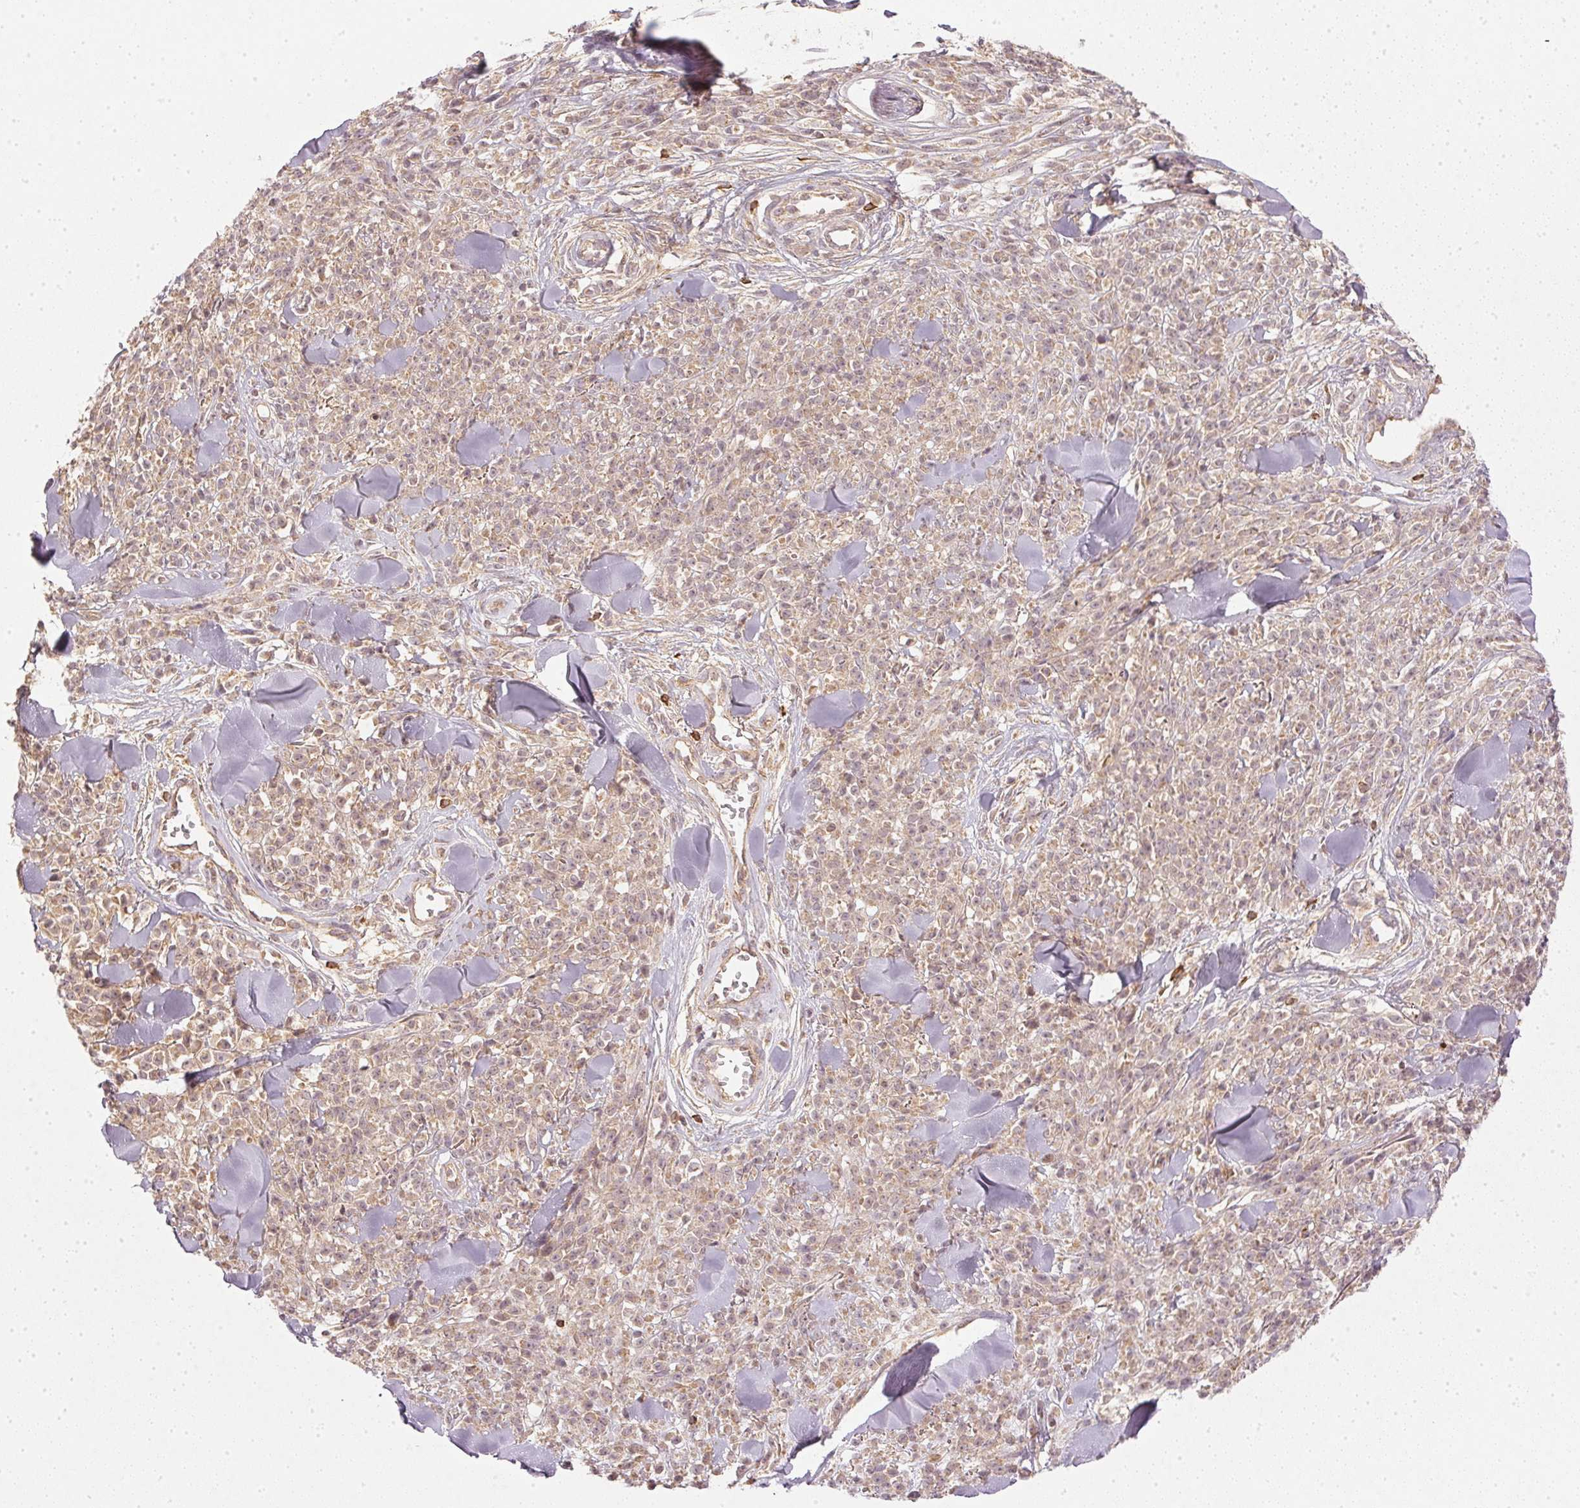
{"staining": {"intensity": "weak", "quantity": ">75%", "location": "cytoplasmic/membranous"}, "tissue": "melanoma", "cell_type": "Tumor cells", "image_type": "cancer", "snomed": [{"axis": "morphology", "description": "Malignant melanoma, NOS"}, {"axis": "topography", "description": "Skin"}, {"axis": "topography", "description": "Skin of trunk"}], "caption": "About >75% of tumor cells in human melanoma display weak cytoplasmic/membranous protein expression as visualized by brown immunohistochemical staining.", "gene": "NADK2", "patient": {"sex": "male", "age": 74}}